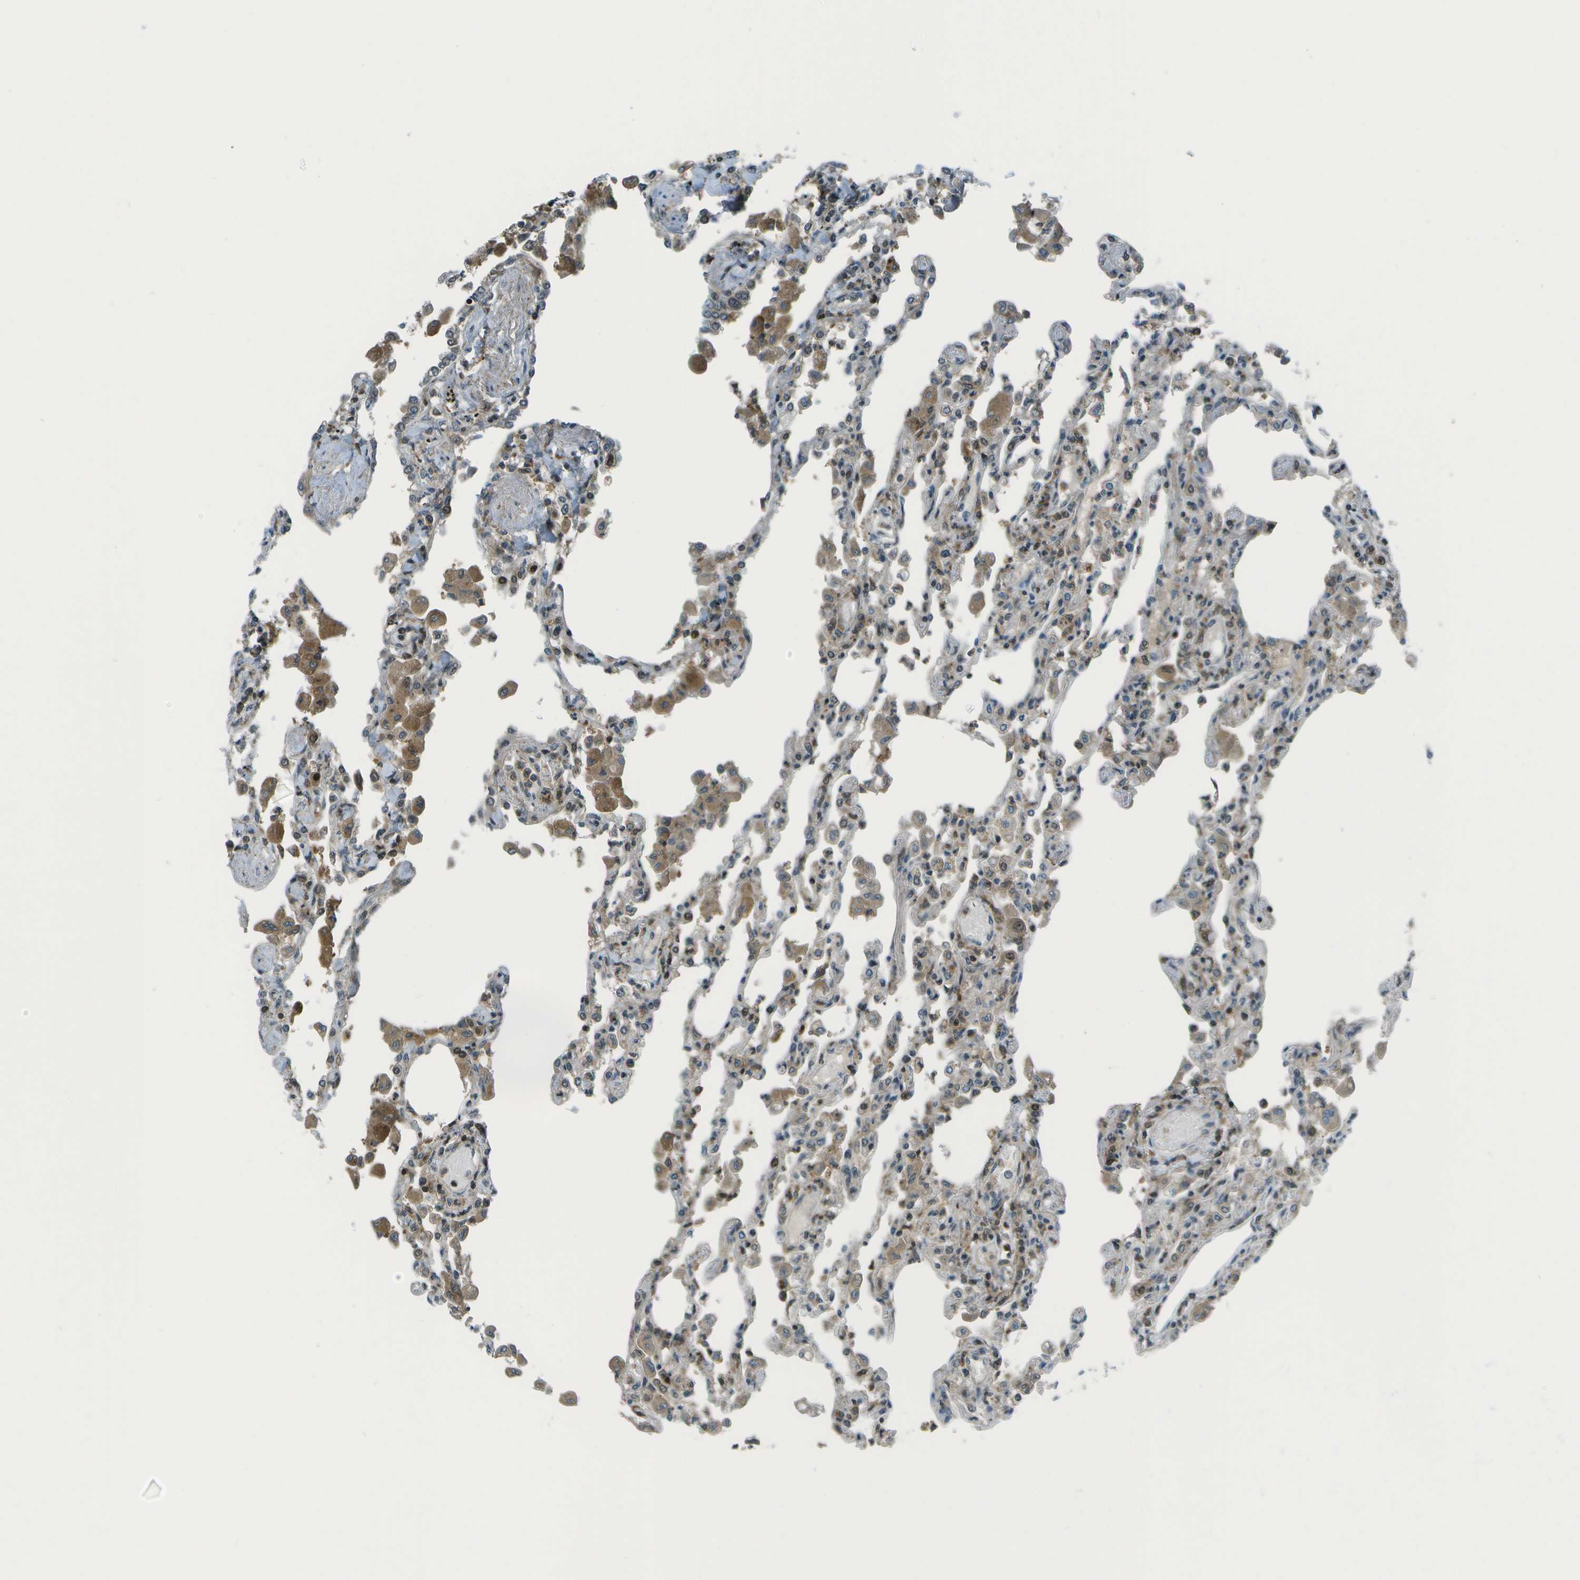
{"staining": {"intensity": "moderate", "quantity": "<25%", "location": "nuclear"}, "tissue": "lung", "cell_type": "Alveolar cells", "image_type": "normal", "snomed": [{"axis": "morphology", "description": "Normal tissue, NOS"}, {"axis": "topography", "description": "Bronchus"}, {"axis": "topography", "description": "Lung"}], "caption": "Immunohistochemistry of benign lung demonstrates low levels of moderate nuclear staining in about <25% of alveolar cells.", "gene": "TMEM19", "patient": {"sex": "female", "age": 49}}